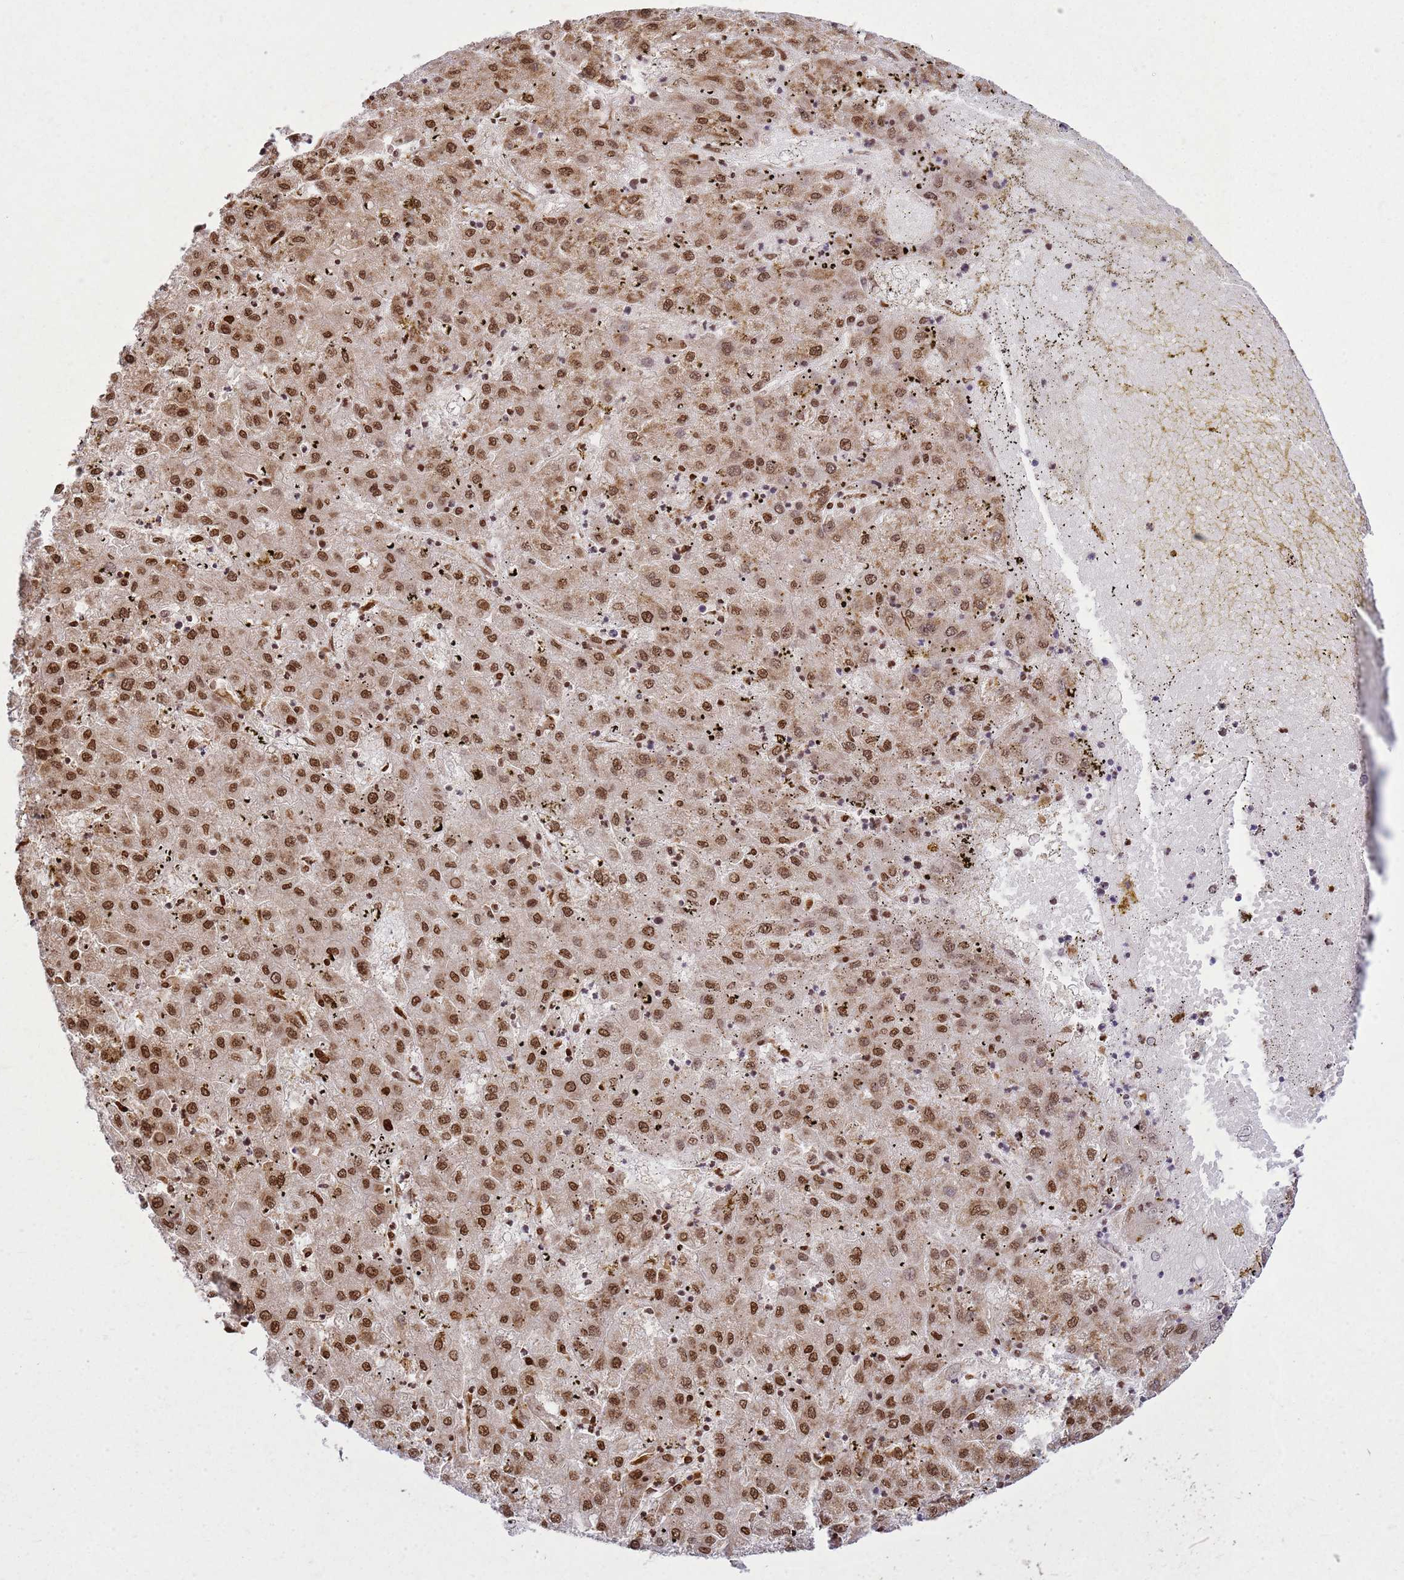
{"staining": {"intensity": "moderate", "quantity": ">75%", "location": "nuclear"}, "tissue": "liver cancer", "cell_type": "Tumor cells", "image_type": "cancer", "snomed": [{"axis": "morphology", "description": "Carcinoma, Hepatocellular, NOS"}, {"axis": "topography", "description": "Liver"}], "caption": "Approximately >75% of tumor cells in liver hepatocellular carcinoma show moderate nuclear protein staining as visualized by brown immunohistochemical staining.", "gene": "APEX1", "patient": {"sex": "male", "age": 72}}